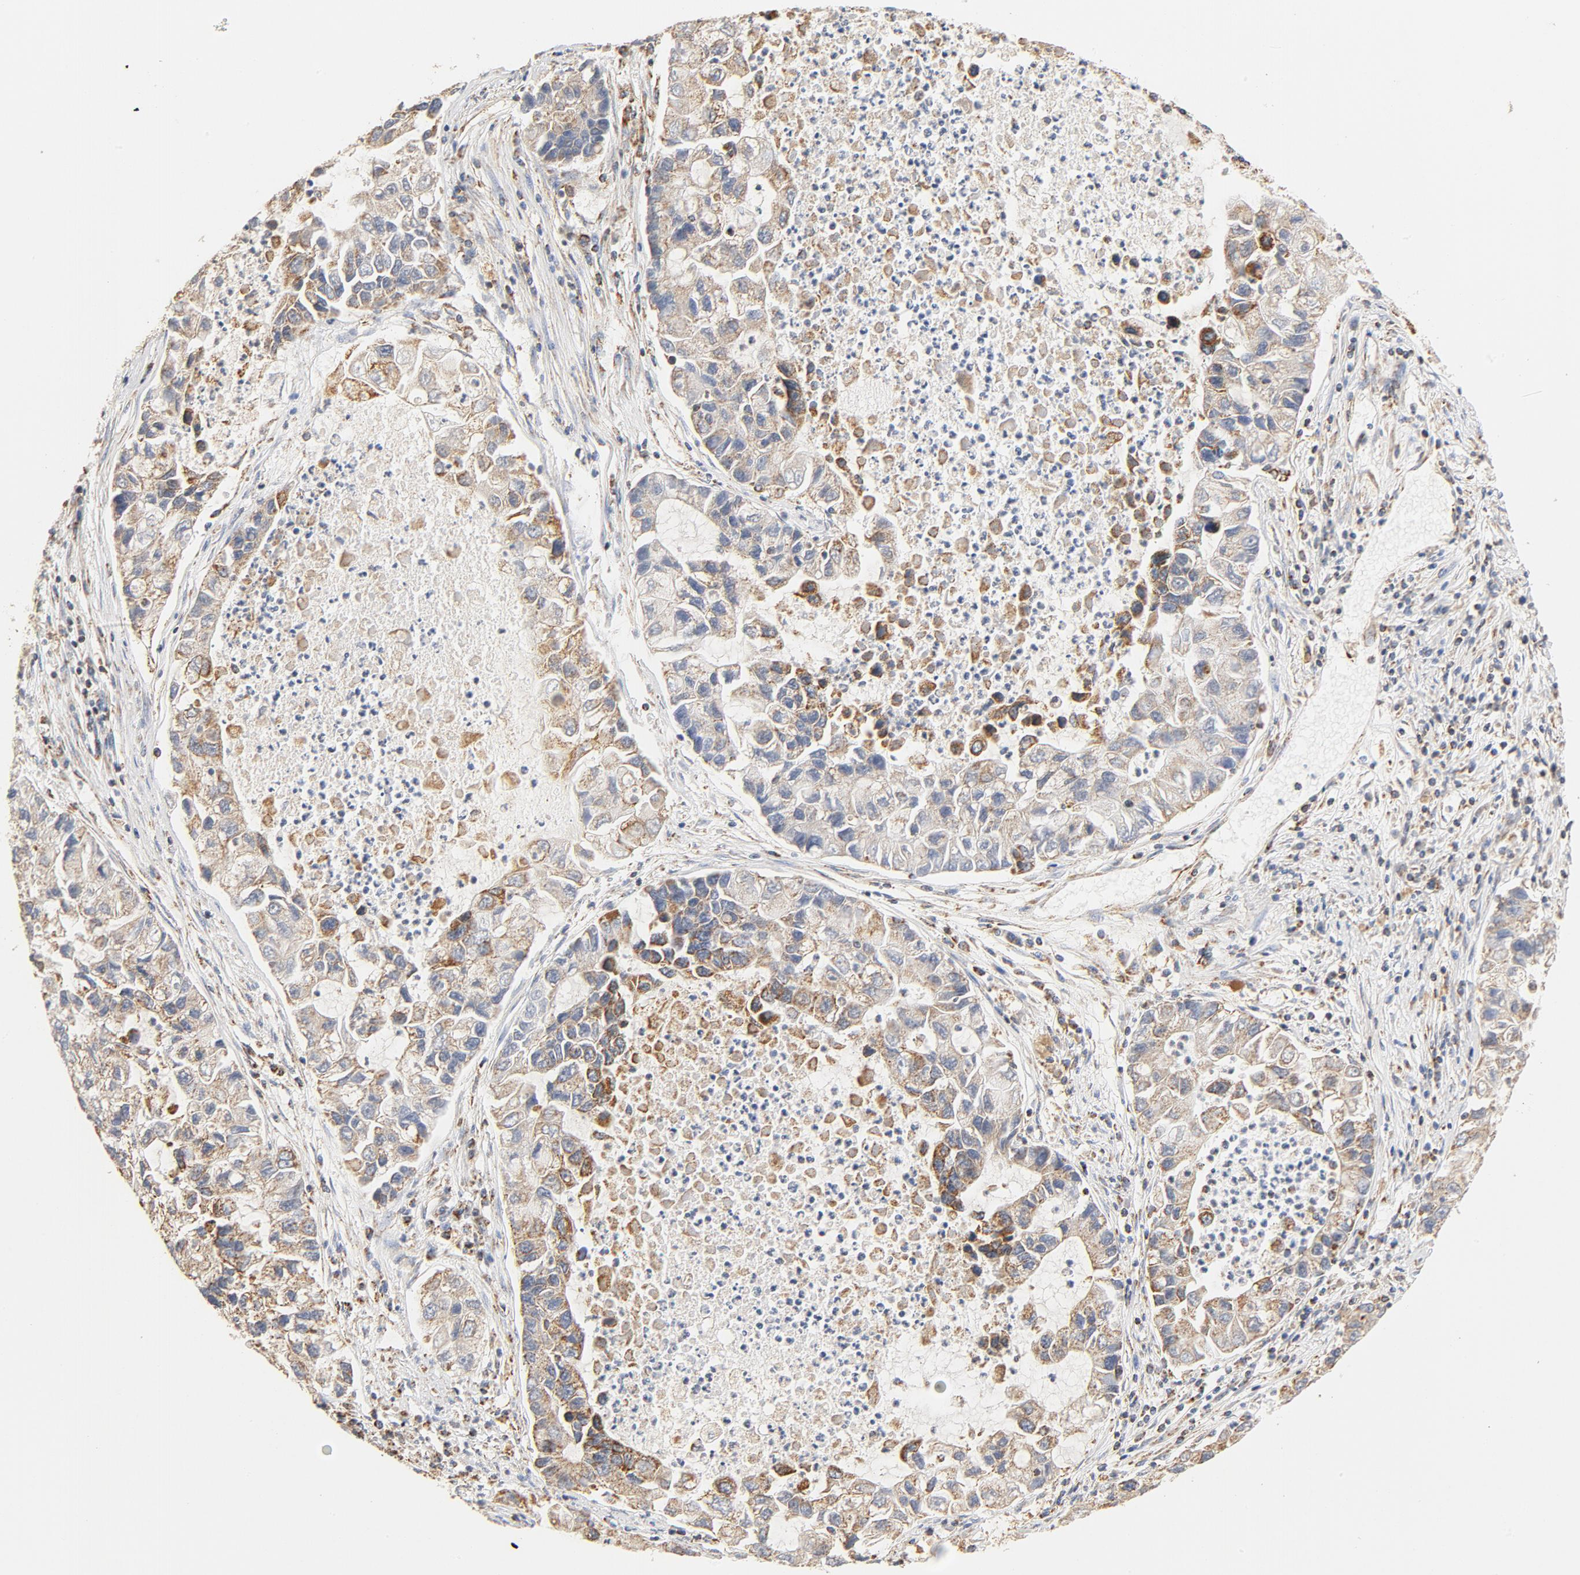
{"staining": {"intensity": "moderate", "quantity": ">75%", "location": "cytoplasmic/membranous"}, "tissue": "lung cancer", "cell_type": "Tumor cells", "image_type": "cancer", "snomed": [{"axis": "morphology", "description": "Adenocarcinoma, NOS"}, {"axis": "topography", "description": "Lung"}], "caption": "Immunohistochemistry histopathology image of neoplastic tissue: adenocarcinoma (lung) stained using immunohistochemistry (IHC) shows medium levels of moderate protein expression localized specifically in the cytoplasmic/membranous of tumor cells, appearing as a cytoplasmic/membranous brown color.", "gene": "COX4I1", "patient": {"sex": "female", "age": 51}}